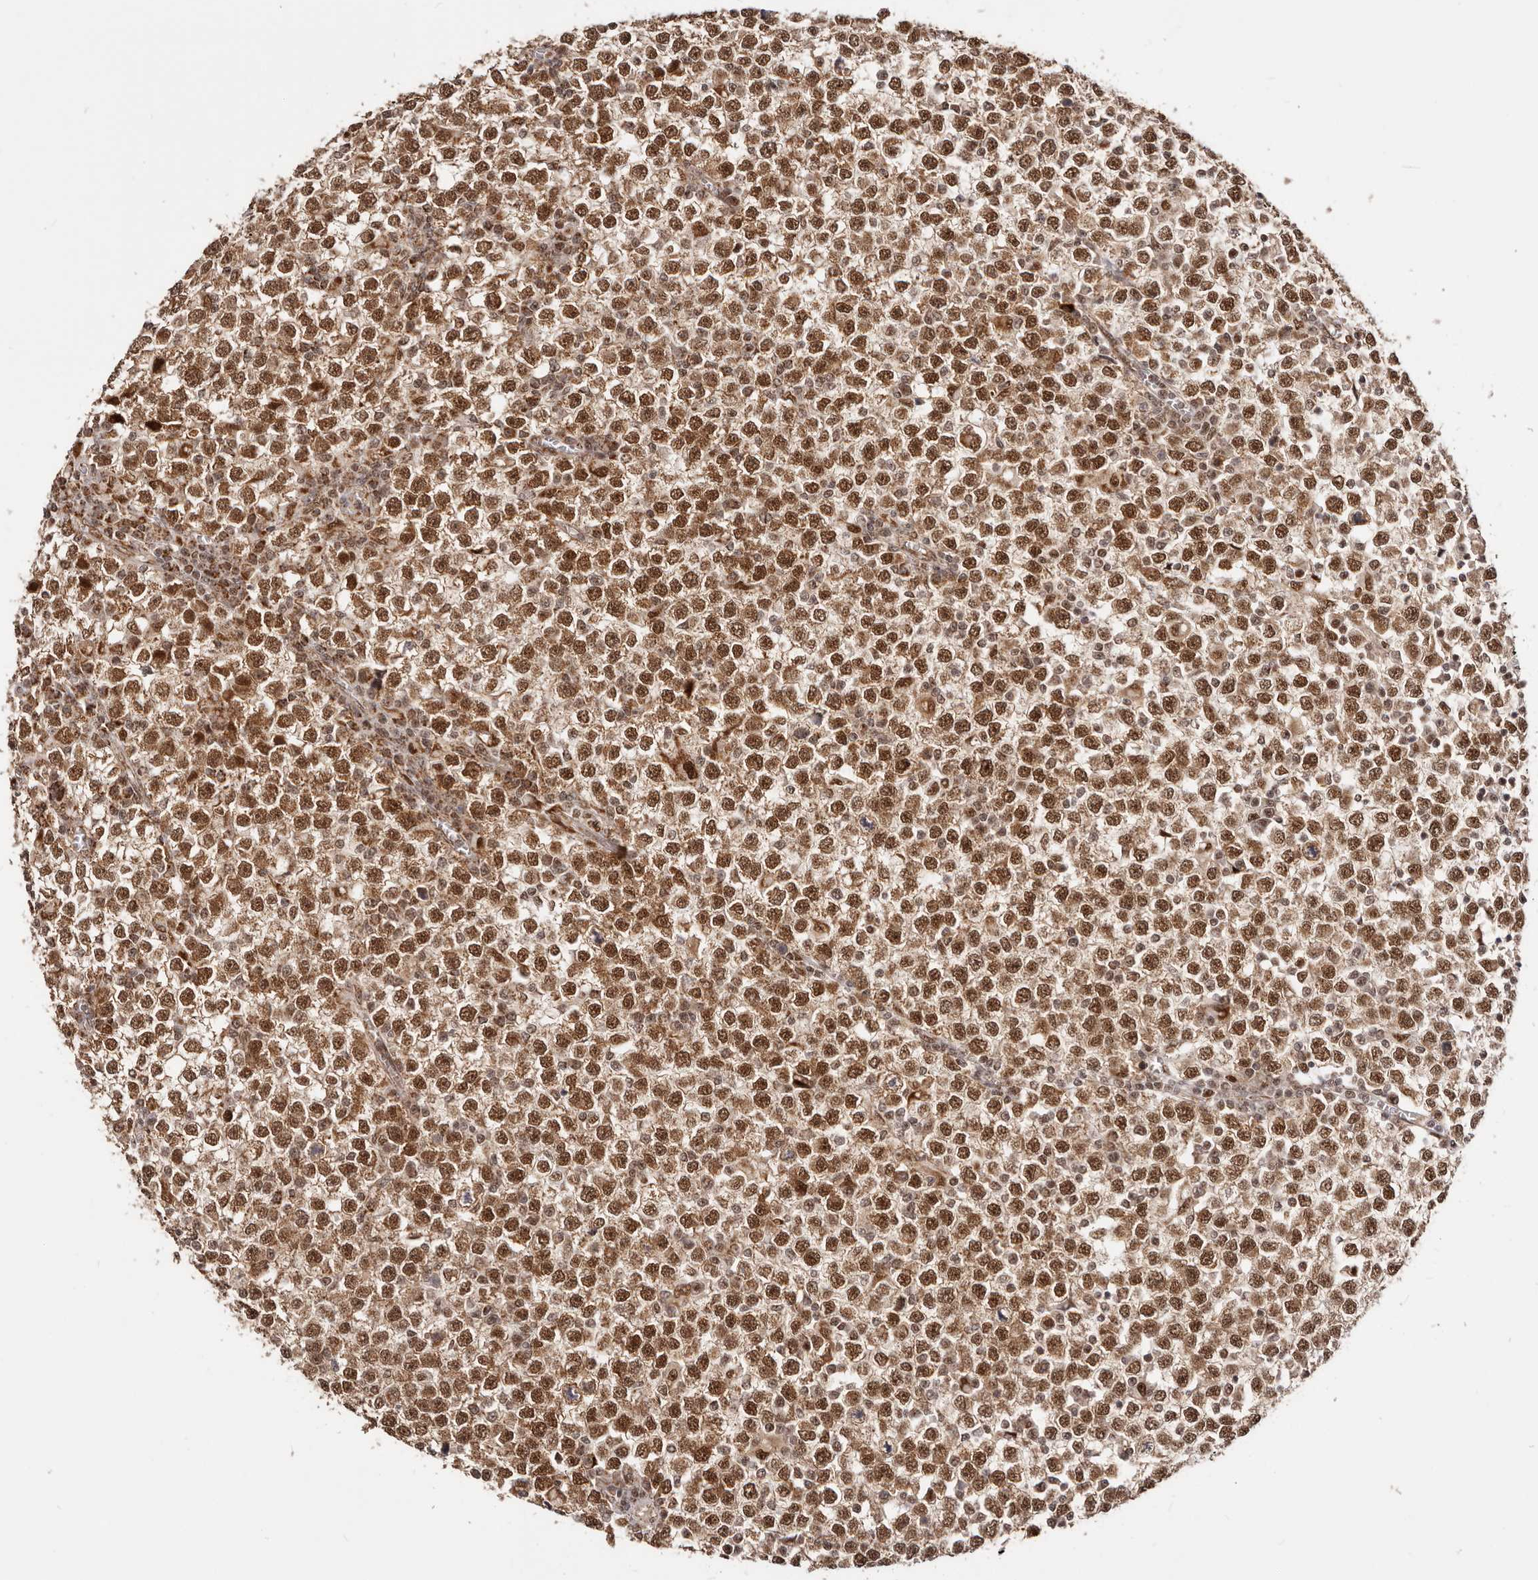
{"staining": {"intensity": "strong", "quantity": ">75%", "location": "cytoplasmic/membranous,nuclear"}, "tissue": "testis cancer", "cell_type": "Tumor cells", "image_type": "cancer", "snomed": [{"axis": "morphology", "description": "Seminoma, NOS"}, {"axis": "topography", "description": "Testis"}], "caption": "The photomicrograph demonstrates a brown stain indicating the presence of a protein in the cytoplasmic/membranous and nuclear of tumor cells in seminoma (testis).", "gene": "SEC14L1", "patient": {"sex": "male", "age": 65}}